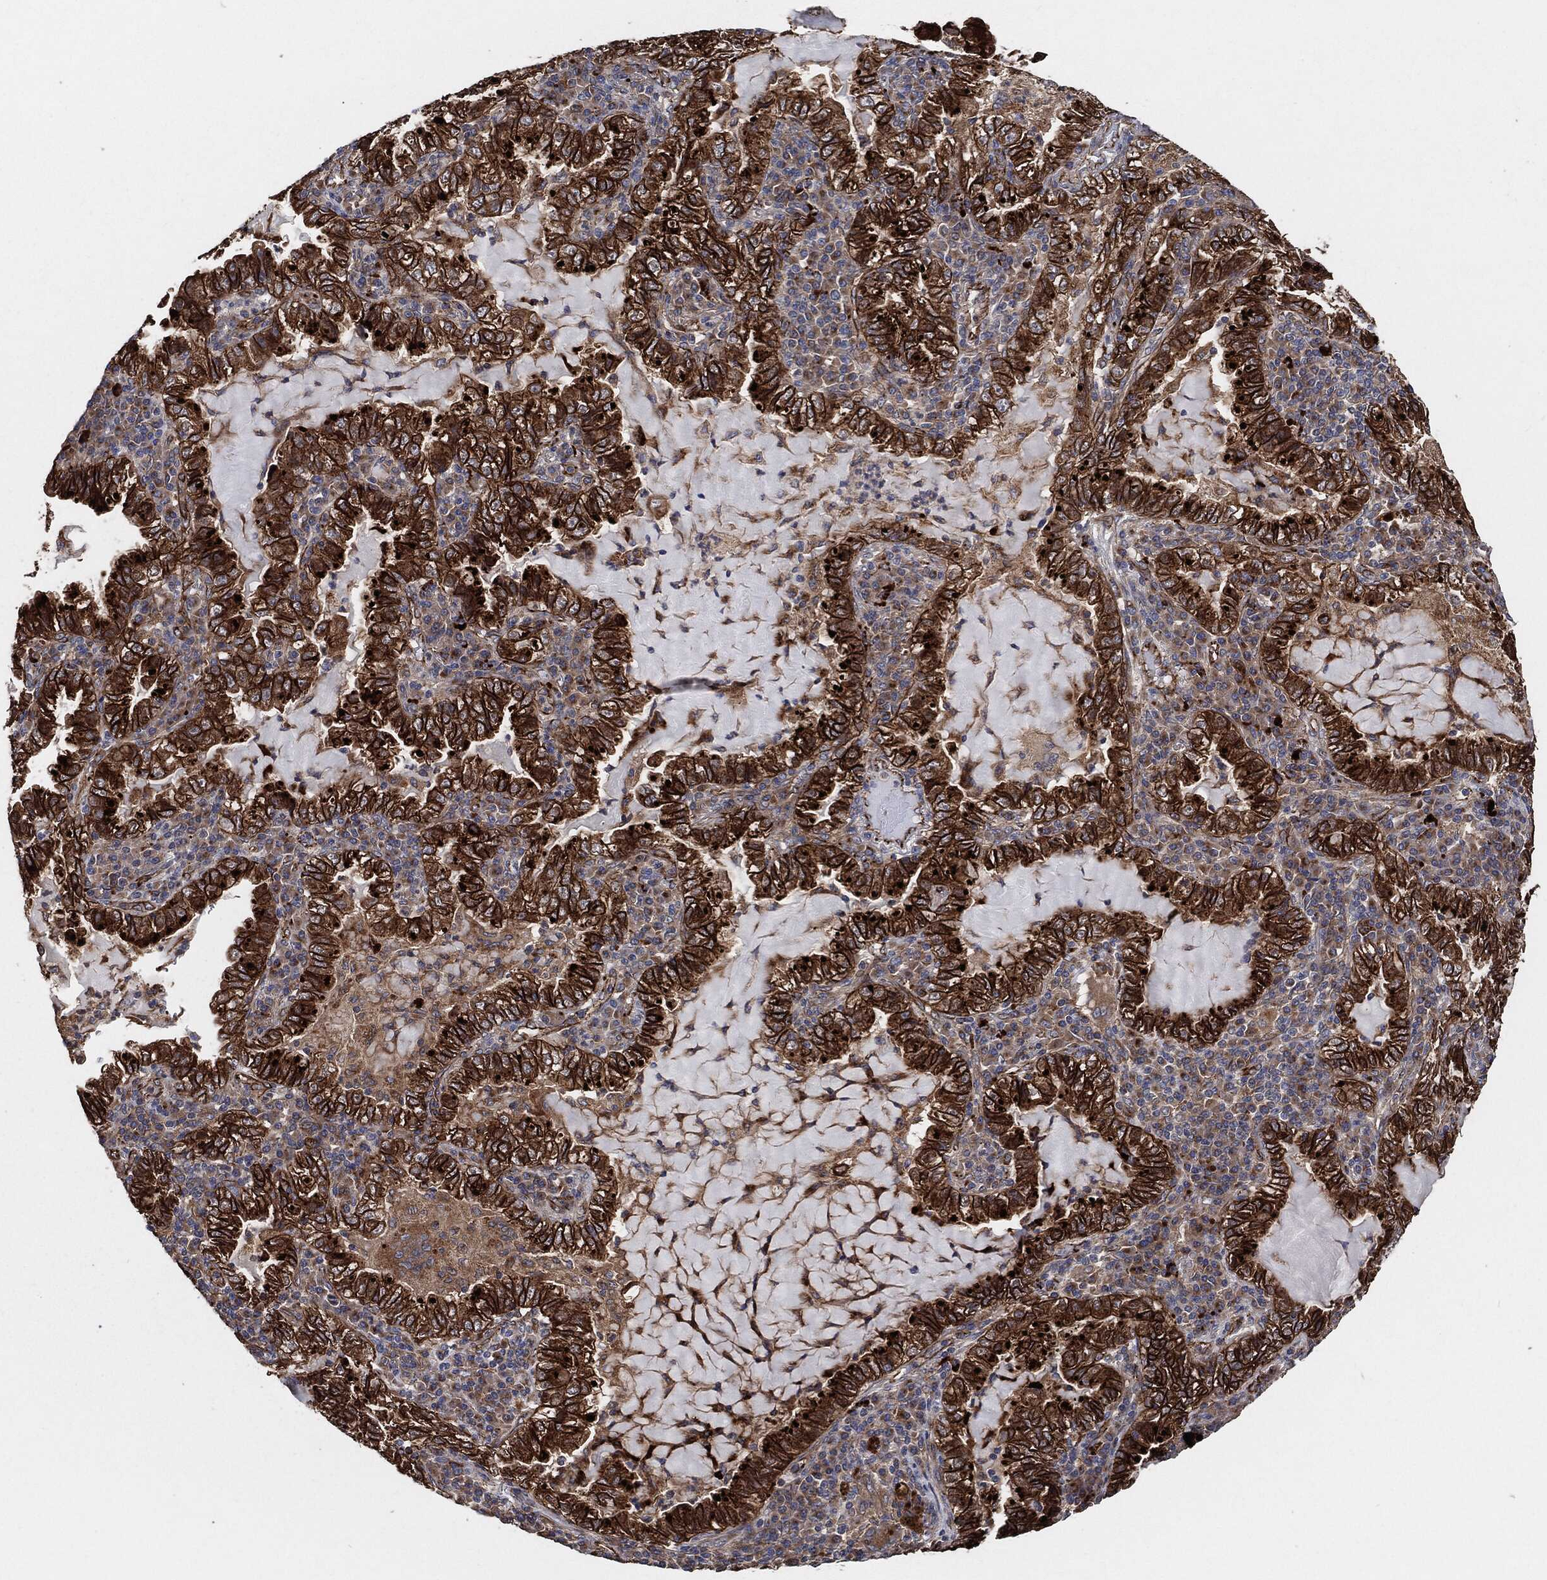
{"staining": {"intensity": "strong", "quantity": ">75%", "location": "cytoplasmic/membranous"}, "tissue": "lung cancer", "cell_type": "Tumor cells", "image_type": "cancer", "snomed": [{"axis": "morphology", "description": "Adenocarcinoma, NOS"}, {"axis": "topography", "description": "Lung"}], "caption": "Immunohistochemistry (IHC) staining of adenocarcinoma (lung), which demonstrates high levels of strong cytoplasmic/membranous expression in approximately >75% of tumor cells indicating strong cytoplasmic/membranous protein expression. The staining was performed using DAB (3,3'-diaminobenzidine) (brown) for protein detection and nuclei were counterstained in hematoxylin (blue).", "gene": "CTNNA1", "patient": {"sex": "female", "age": 73}}